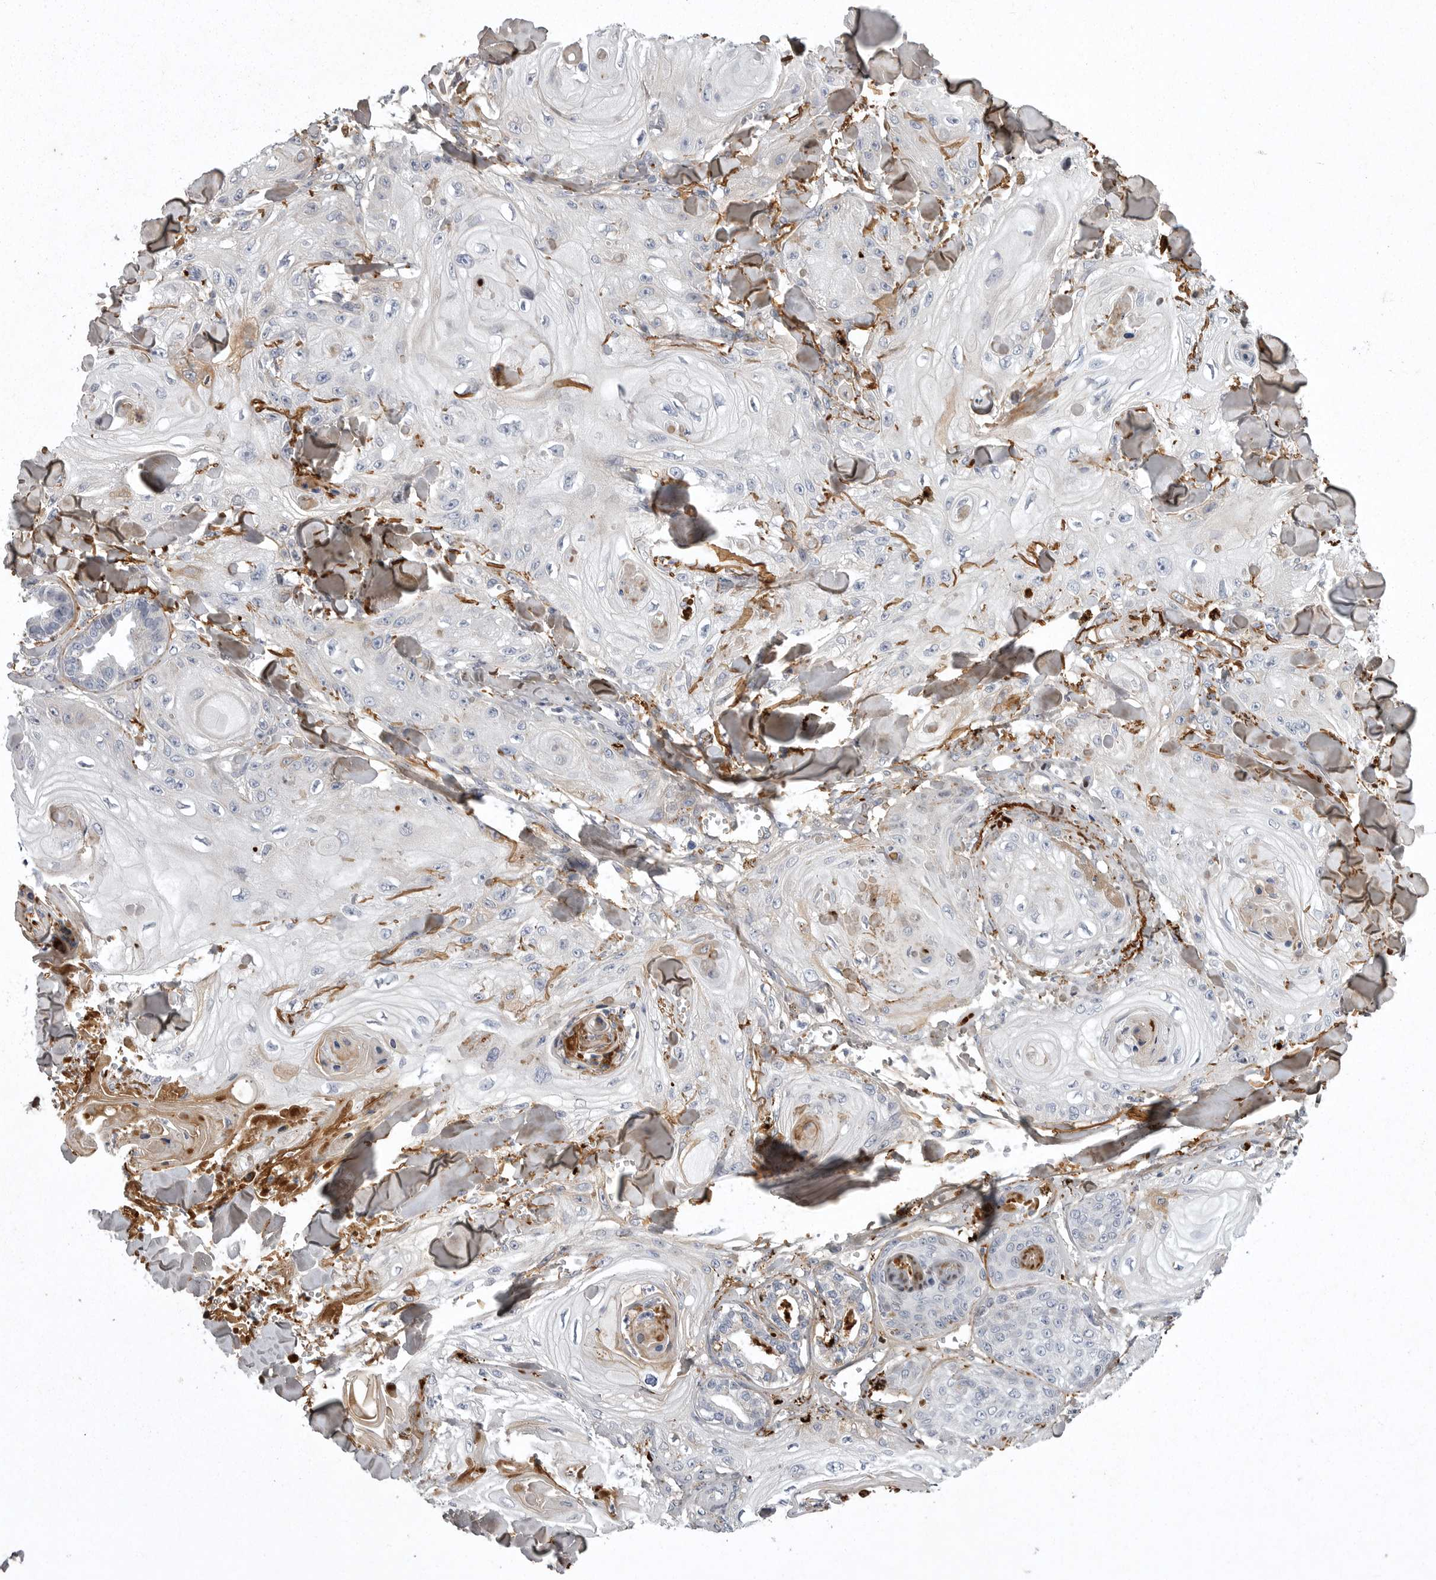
{"staining": {"intensity": "negative", "quantity": "none", "location": "none"}, "tissue": "skin cancer", "cell_type": "Tumor cells", "image_type": "cancer", "snomed": [{"axis": "morphology", "description": "Squamous cell carcinoma, NOS"}, {"axis": "topography", "description": "Skin"}], "caption": "Micrograph shows no protein staining in tumor cells of skin cancer (squamous cell carcinoma) tissue.", "gene": "CRP", "patient": {"sex": "male", "age": 74}}